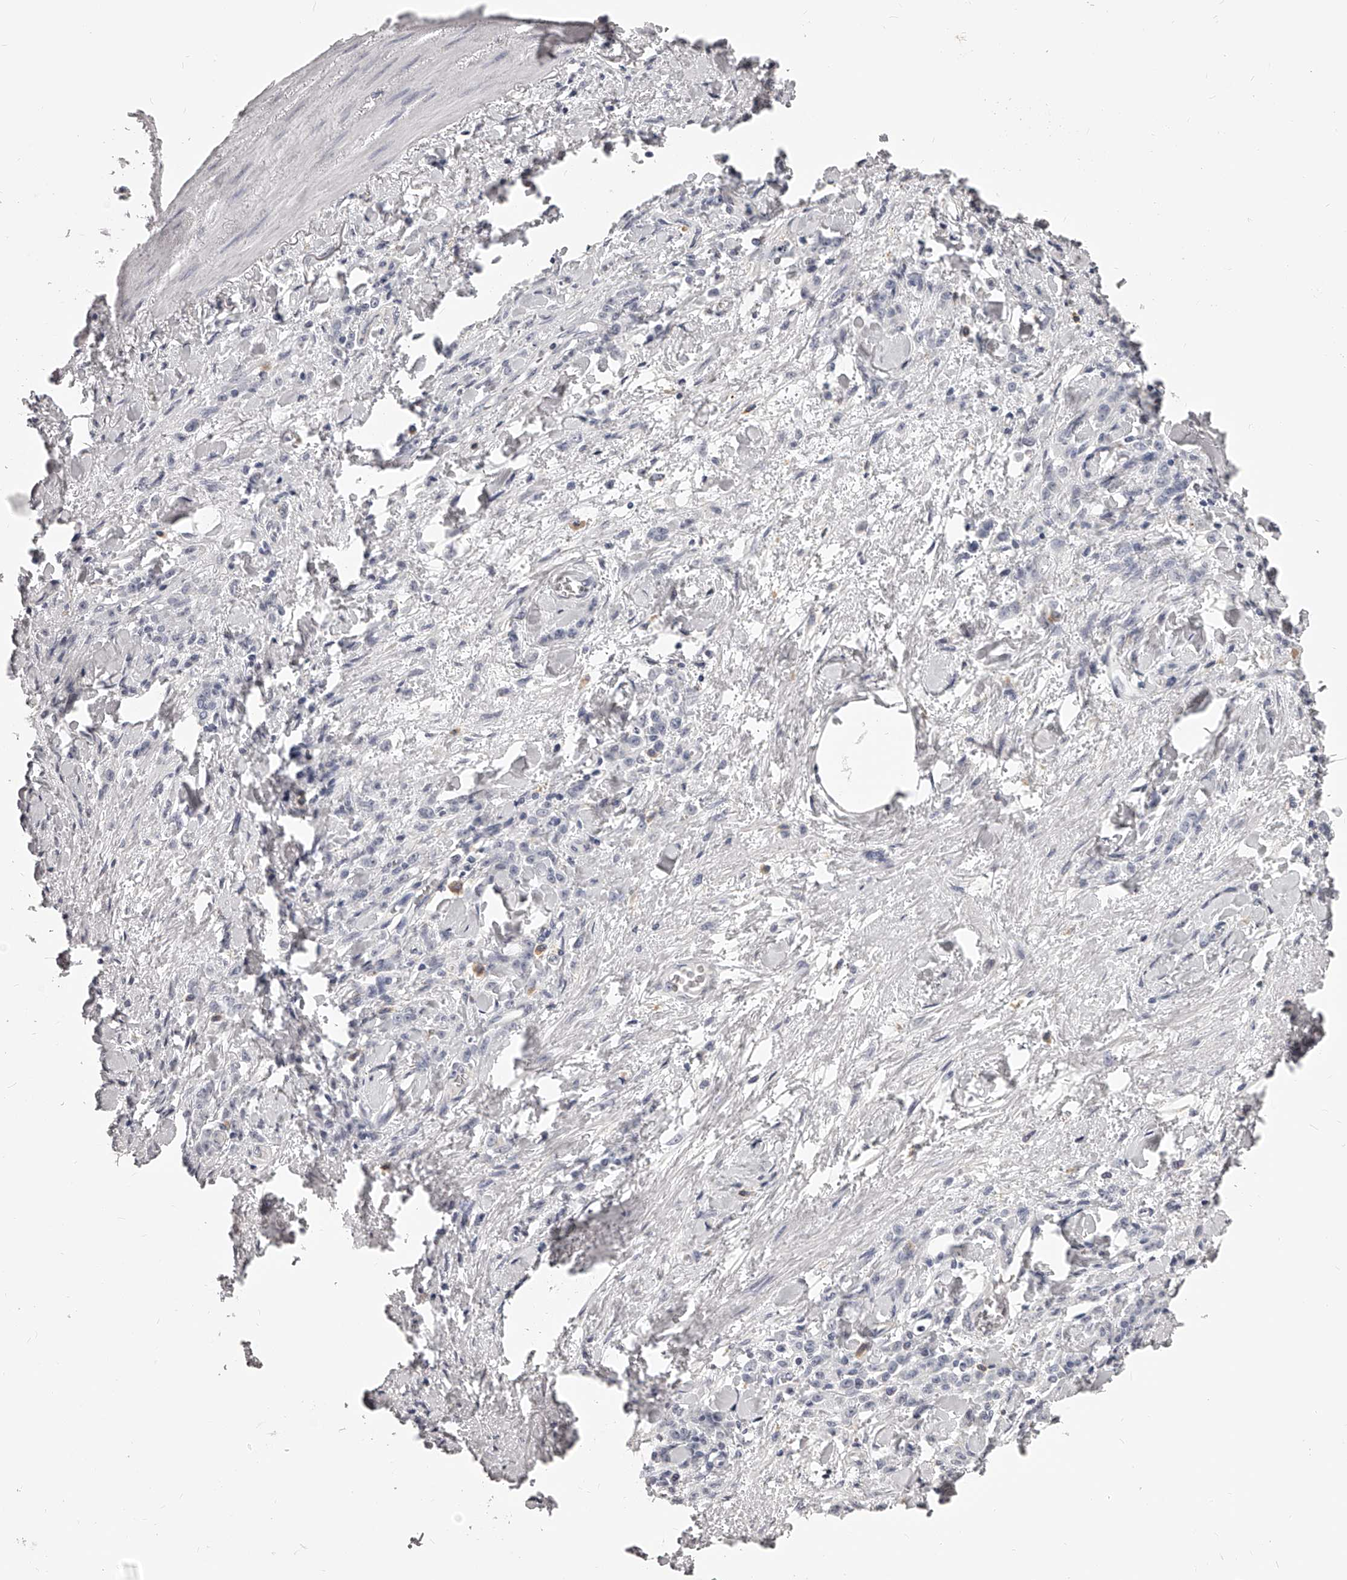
{"staining": {"intensity": "negative", "quantity": "none", "location": "none"}, "tissue": "stomach cancer", "cell_type": "Tumor cells", "image_type": "cancer", "snomed": [{"axis": "morphology", "description": "Normal tissue, NOS"}, {"axis": "morphology", "description": "Adenocarcinoma, NOS"}, {"axis": "topography", "description": "Stomach"}], "caption": "Immunohistochemistry histopathology image of neoplastic tissue: human stomach adenocarcinoma stained with DAB (3,3'-diaminobenzidine) displays no significant protein positivity in tumor cells.", "gene": "DMRT1", "patient": {"sex": "male", "age": 82}}